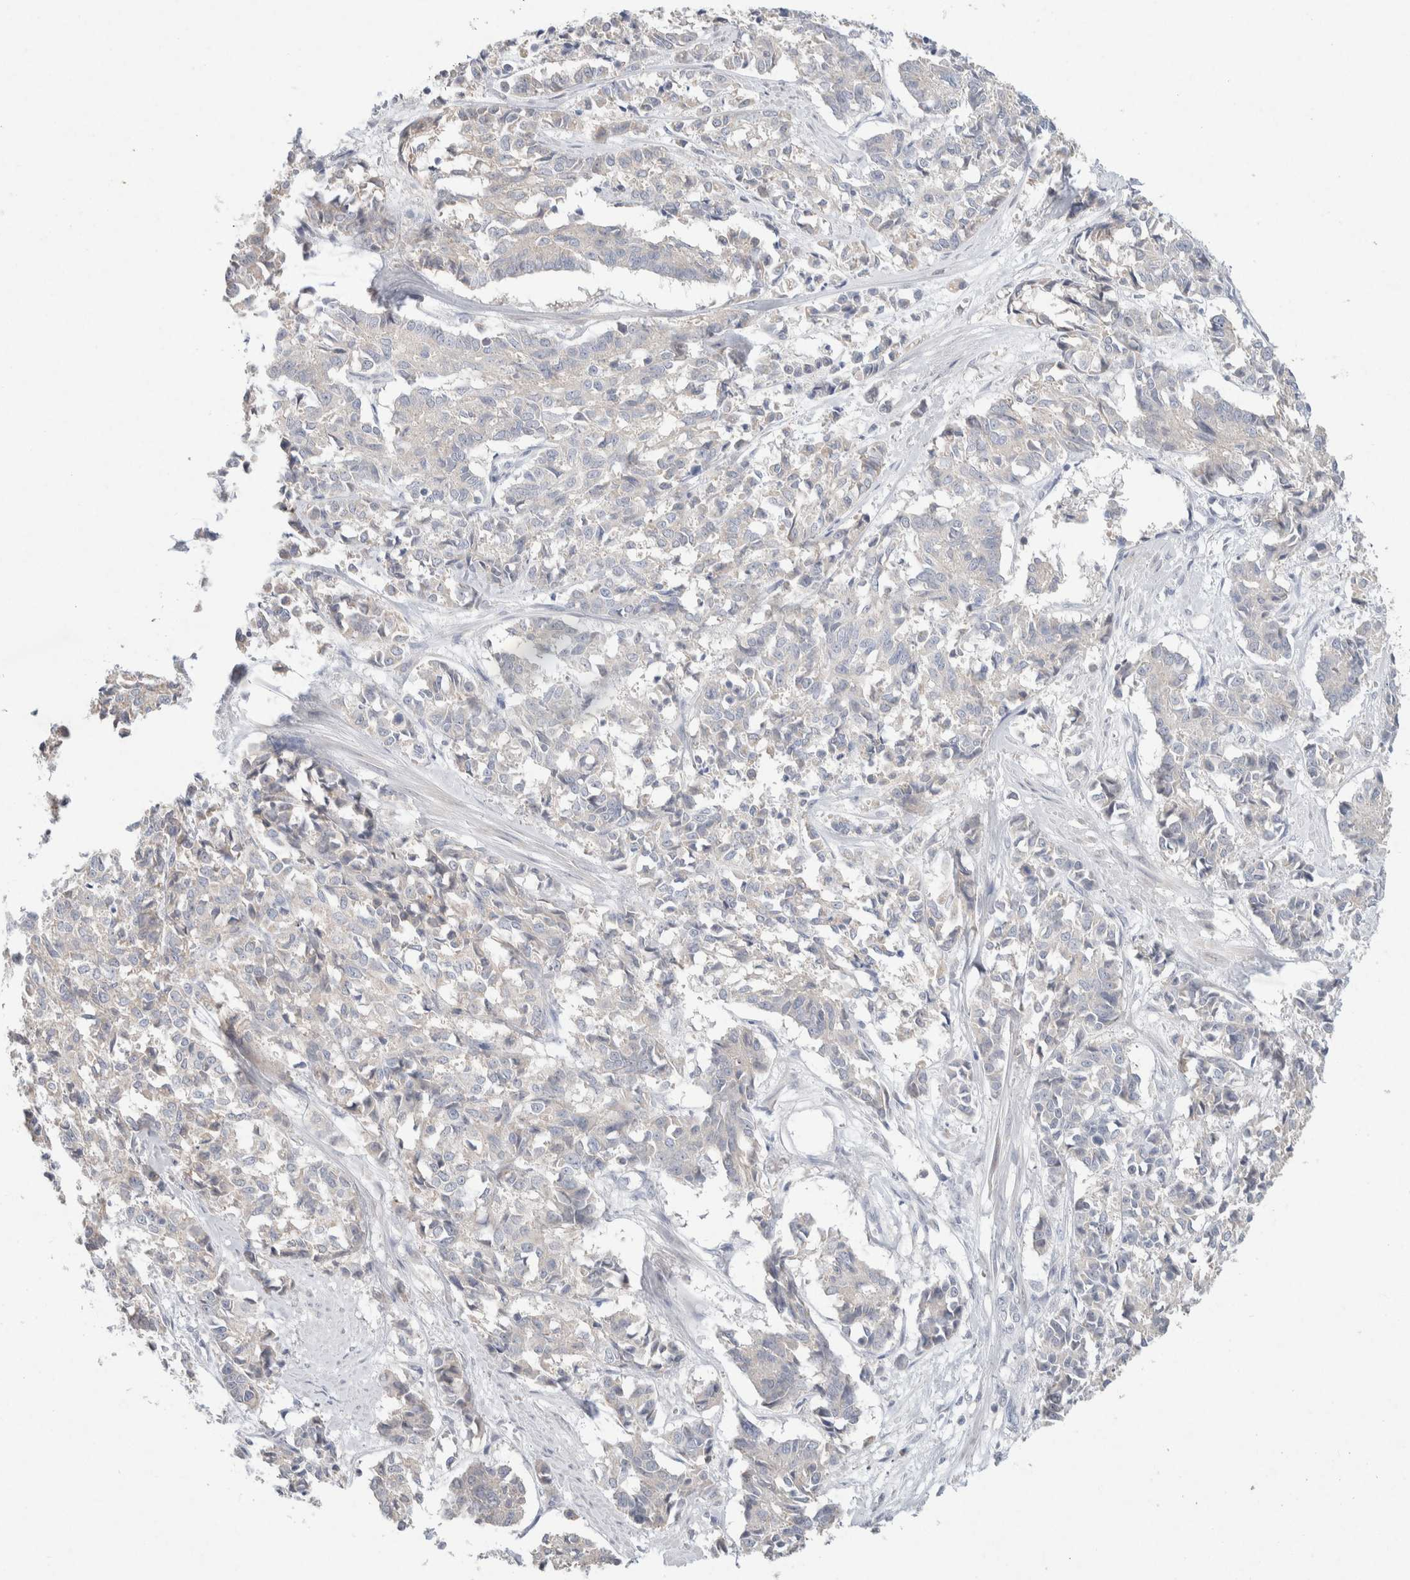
{"staining": {"intensity": "negative", "quantity": "none", "location": "none"}, "tissue": "cervical cancer", "cell_type": "Tumor cells", "image_type": "cancer", "snomed": [{"axis": "morphology", "description": "Squamous cell carcinoma, NOS"}, {"axis": "topography", "description": "Cervix"}], "caption": "Micrograph shows no significant protein staining in tumor cells of cervical cancer. (DAB (3,3'-diaminobenzidine) immunohistochemistry (IHC), high magnification).", "gene": "CMTM4", "patient": {"sex": "female", "age": 35}}